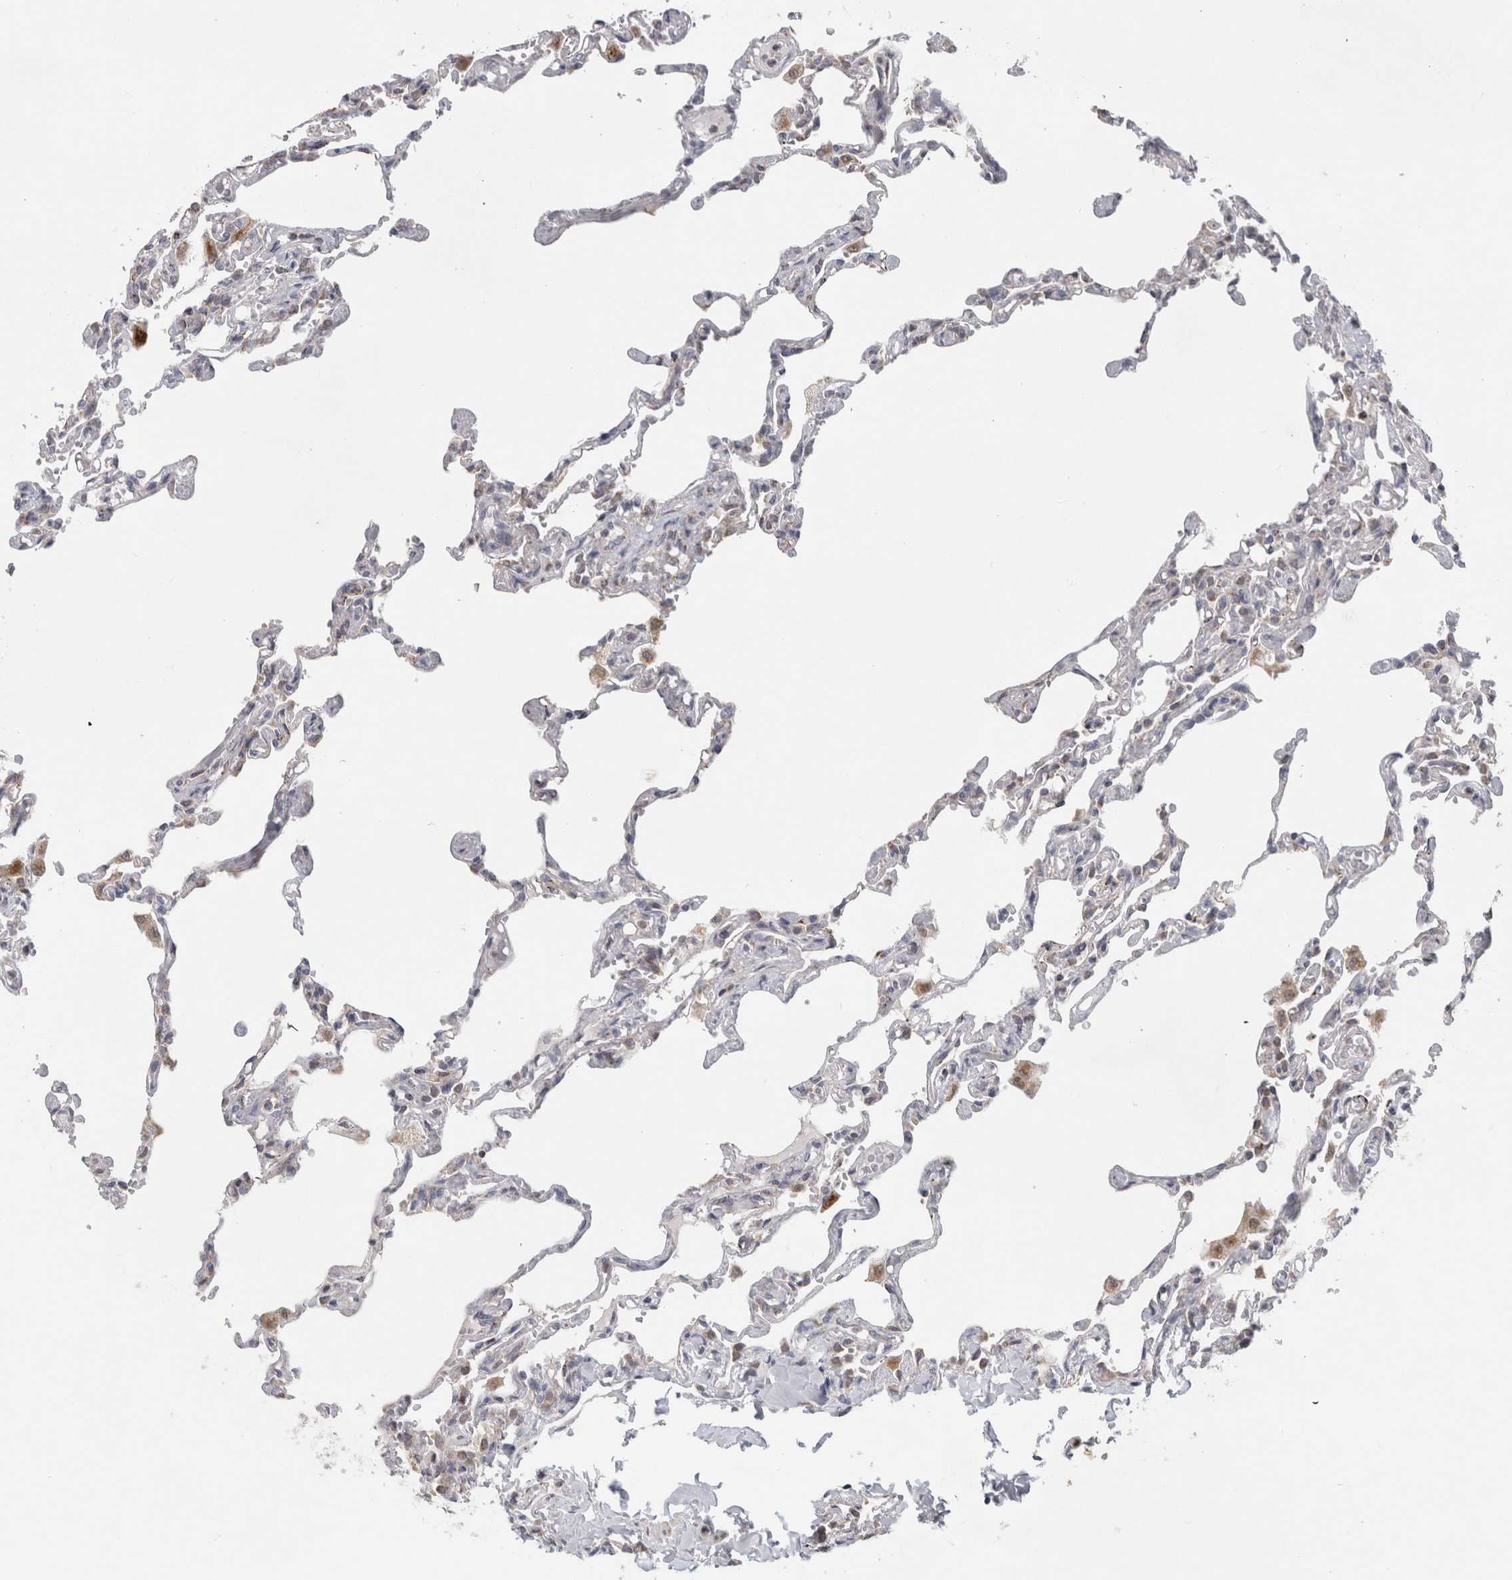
{"staining": {"intensity": "negative", "quantity": "none", "location": "none"}, "tissue": "lung", "cell_type": "Alveolar cells", "image_type": "normal", "snomed": [{"axis": "morphology", "description": "Normal tissue, NOS"}, {"axis": "topography", "description": "Lung"}], "caption": "Immunohistochemistry of unremarkable lung reveals no staining in alveolar cells. (Stains: DAB immunohistochemistry with hematoxylin counter stain, Microscopy: brightfield microscopy at high magnification).", "gene": "RAB18", "patient": {"sex": "male", "age": 21}}